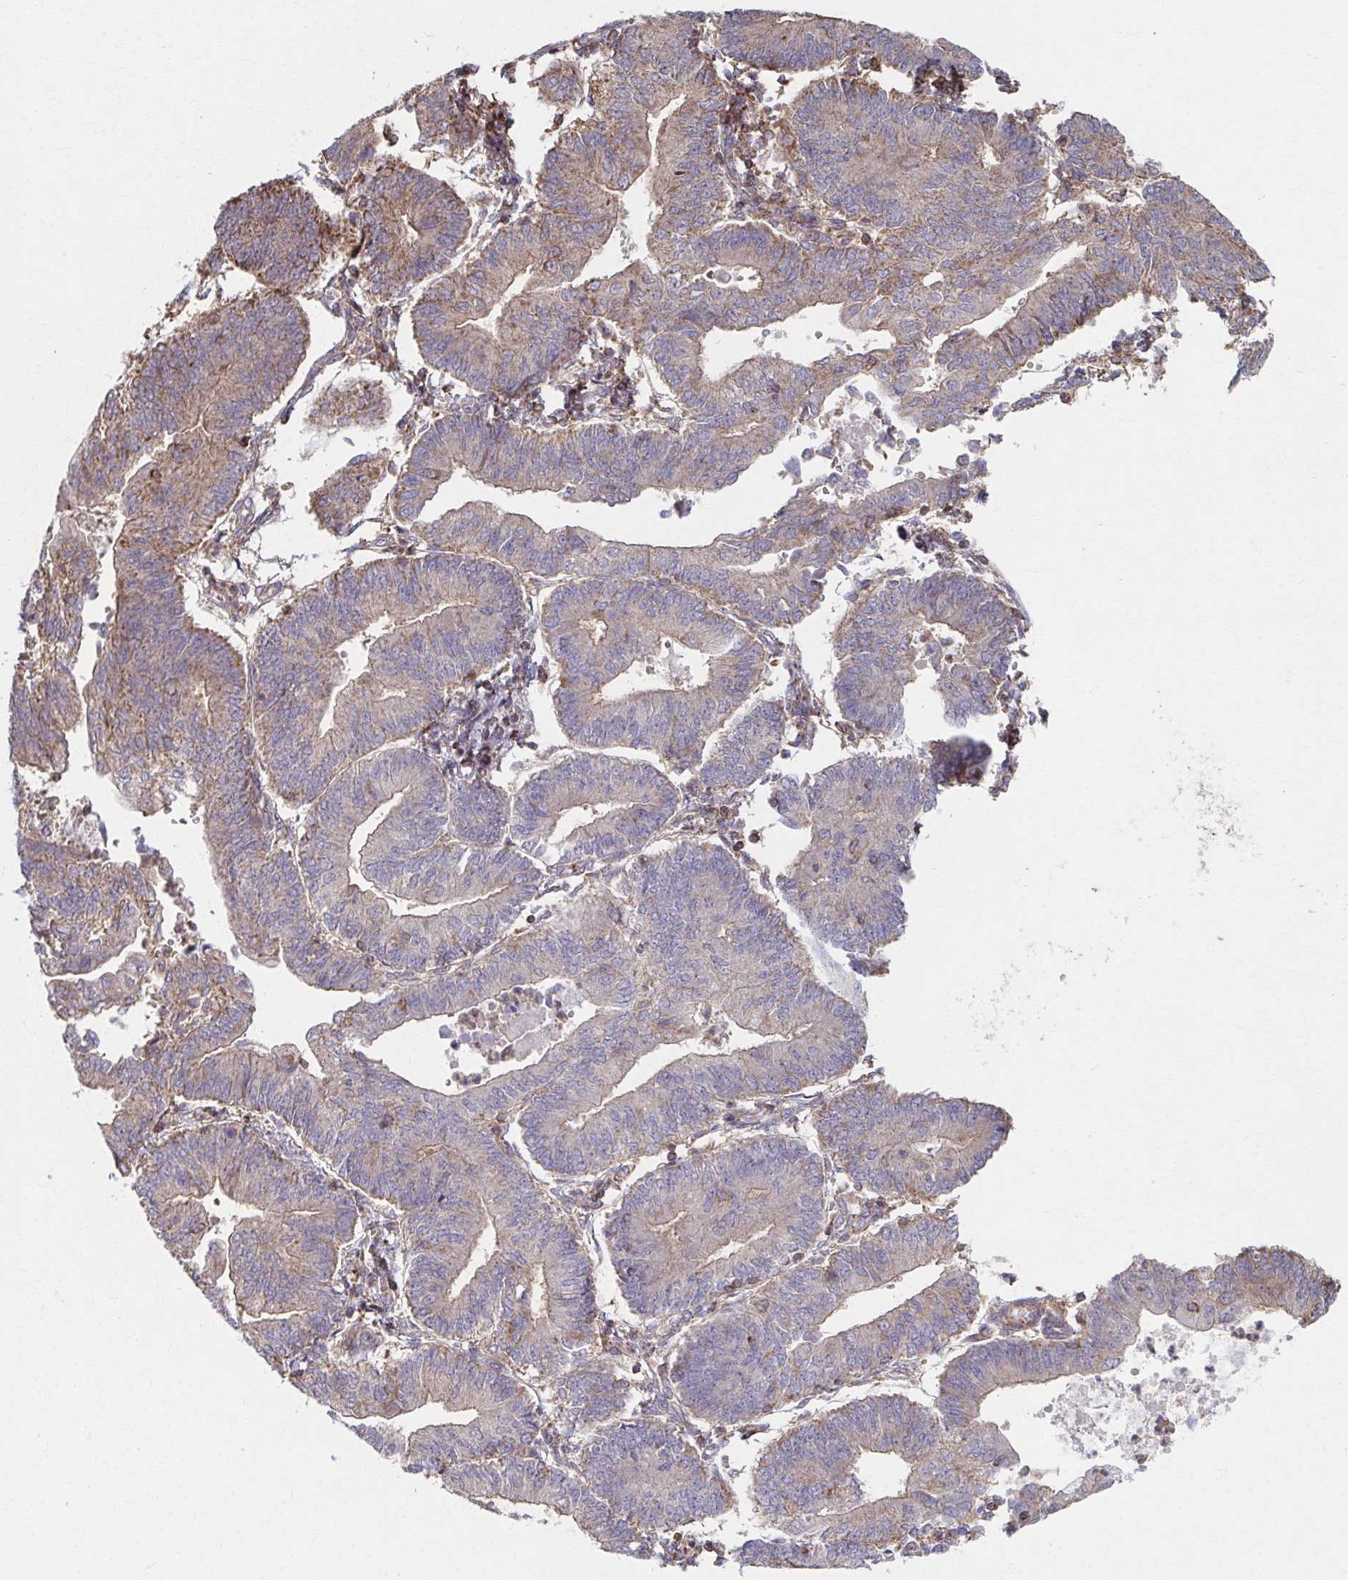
{"staining": {"intensity": "weak", "quantity": "25%-75%", "location": "cytoplasmic/membranous"}, "tissue": "endometrial cancer", "cell_type": "Tumor cells", "image_type": "cancer", "snomed": [{"axis": "morphology", "description": "Adenocarcinoma, NOS"}, {"axis": "topography", "description": "Endometrium"}], "caption": "Weak cytoplasmic/membranous positivity is identified in approximately 25%-75% of tumor cells in endometrial cancer.", "gene": "KLHL34", "patient": {"sex": "female", "age": 65}}